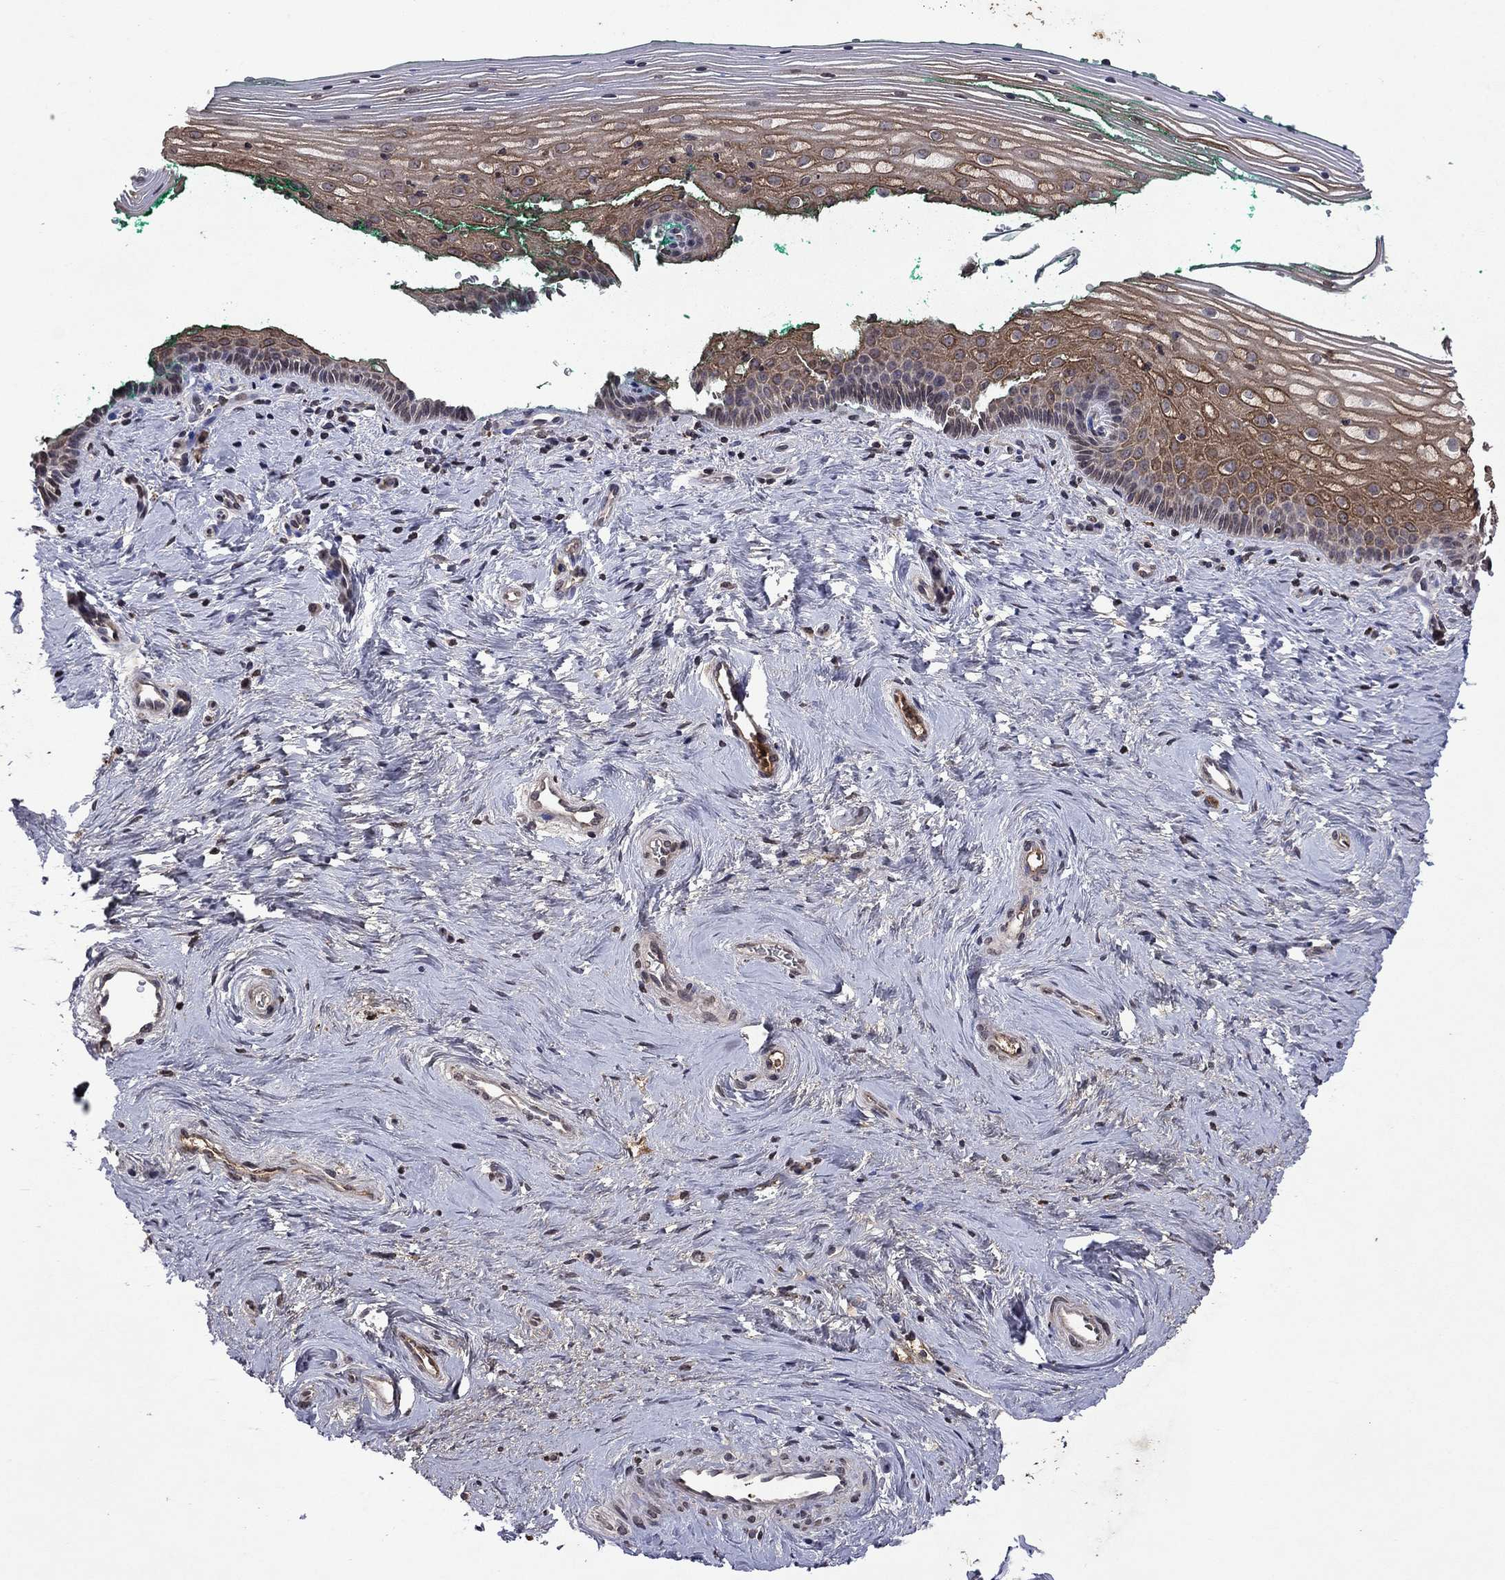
{"staining": {"intensity": "strong", "quantity": ">75%", "location": "cytoplasmic/membranous"}, "tissue": "vagina", "cell_type": "Squamous epithelial cells", "image_type": "normal", "snomed": [{"axis": "morphology", "description": "Normal tissue, NOS"}, {"axis": "topography", "description": "Vagina"}], "caption": "Vagina stained with DAB immunohistochemistry reveals high levels of strong cytoplasmic/membranous positivity in about >75% of squamous epithelial cells.", "gene": "NLGN1", "patient": {"sex": "female", "age": 45}}